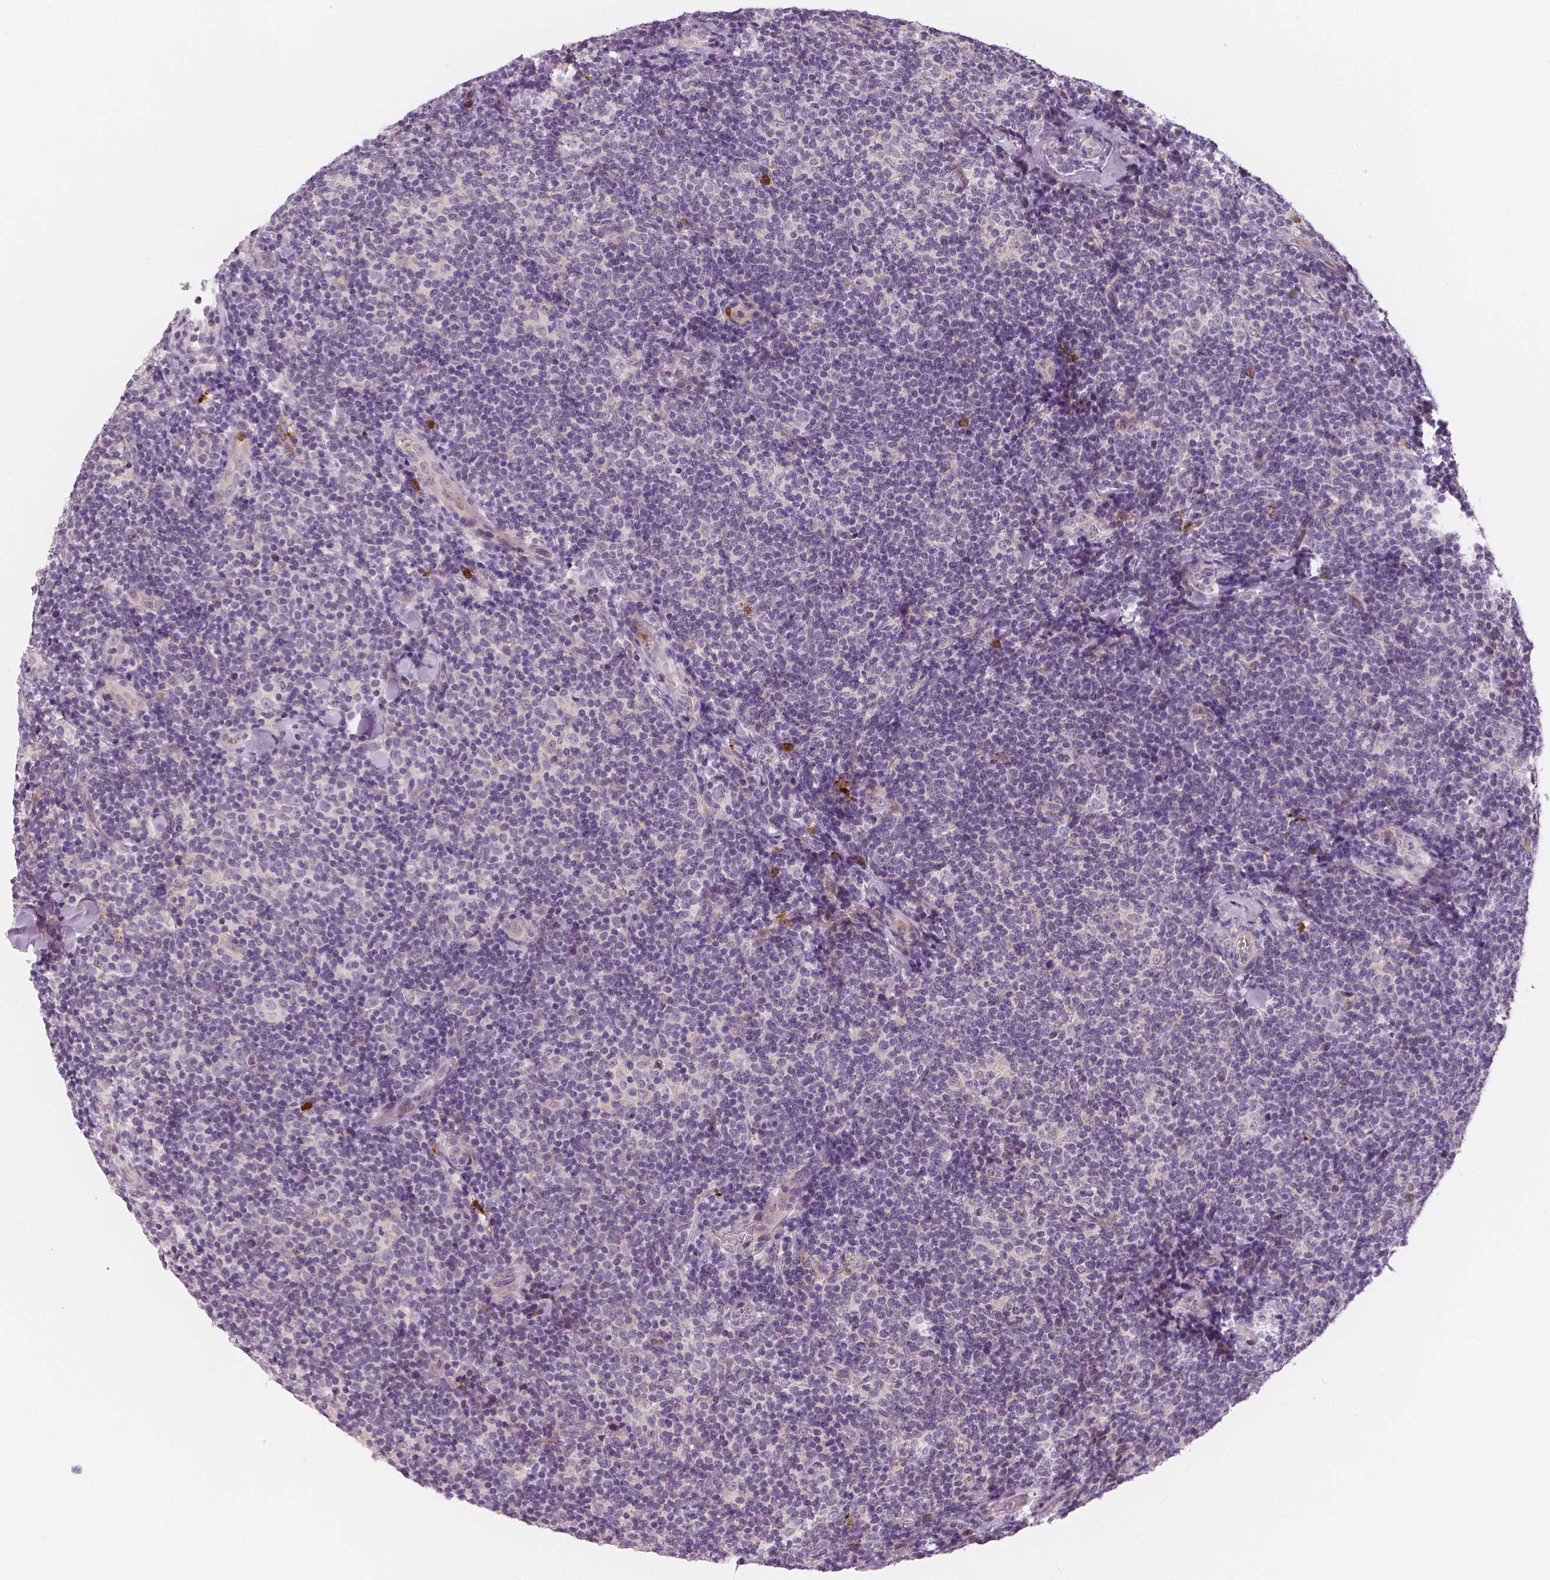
{"staining": {"intensity": "negative", "quantity": "none", "location": "none"}, "tissue": "lymphoma", "cell_type": "Tumor cells", "image_type": "cancer", "snomed": [{"axis": "morphology", "description": "Malignant lymphoma, non-Hodgkin's type, Low grade"}, {"axis": "topography", "description": "Lymph node"}], "caption": "Tumor cells show no significant staining in lymphoma.", "gene": "RNASE7", "patient": {"sex": "female", "age": 56}}